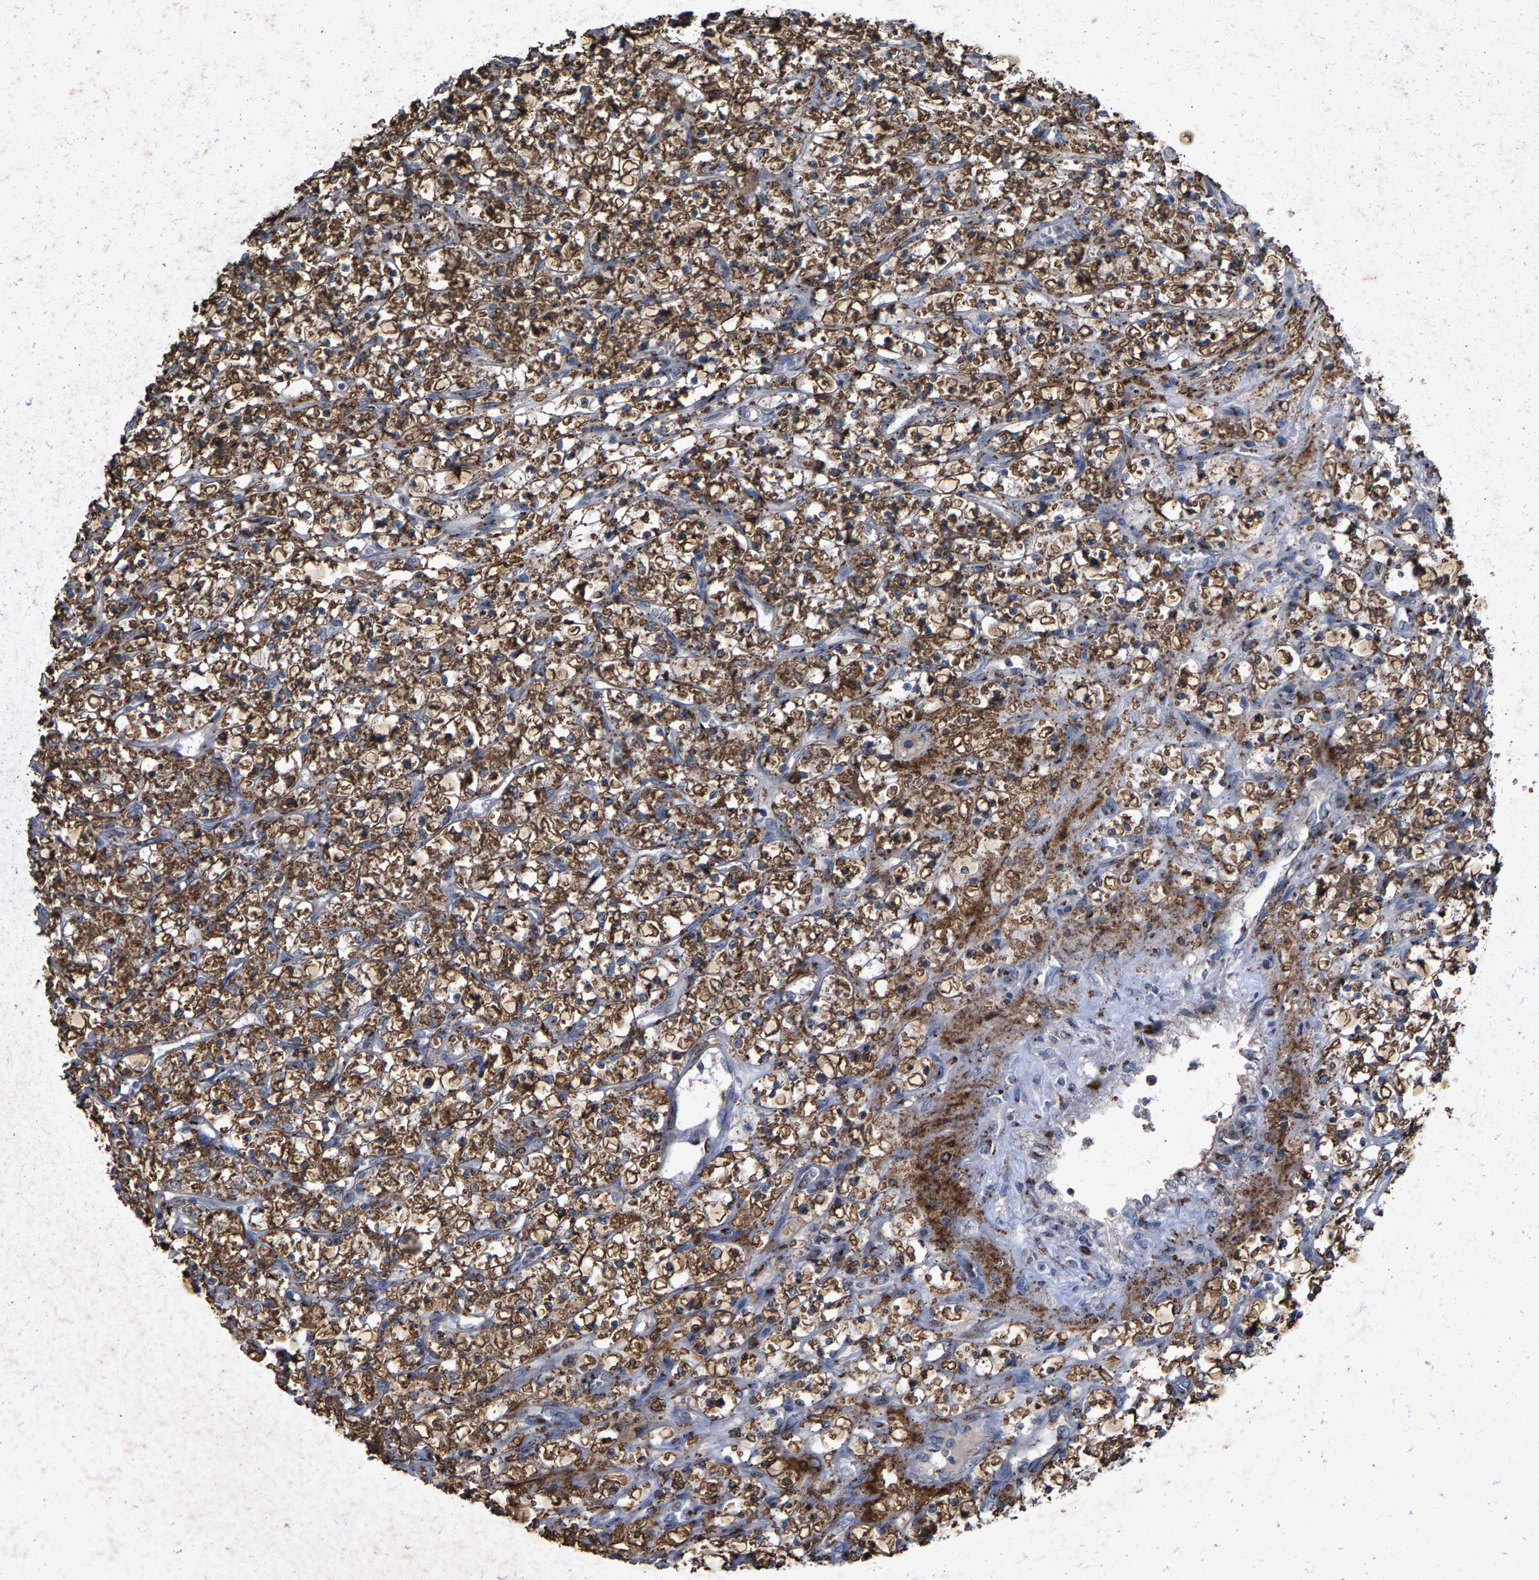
{"staining": {"intensity": "moderate", "quantity": ">75%", "location": "cytoplasmic/membranous"}, "tissue": "renal cancer", "cell_type": "Tumor cells", "image_type": "cancer", "snomed": [{"axis": "morphology", "description": "Adenocarcinoma, NOS"}, {"axis": "topography", "description": "Kidney"}], "caption": "An image showing moderate cytoplasmic/membranous staining in approximately >75% of tumor cells in renal adenocarcinoma, as visualized by brown immunohistochemical staining.", "gene": "MAN2A1", "patient": {"sex": "female", "age": 69}}